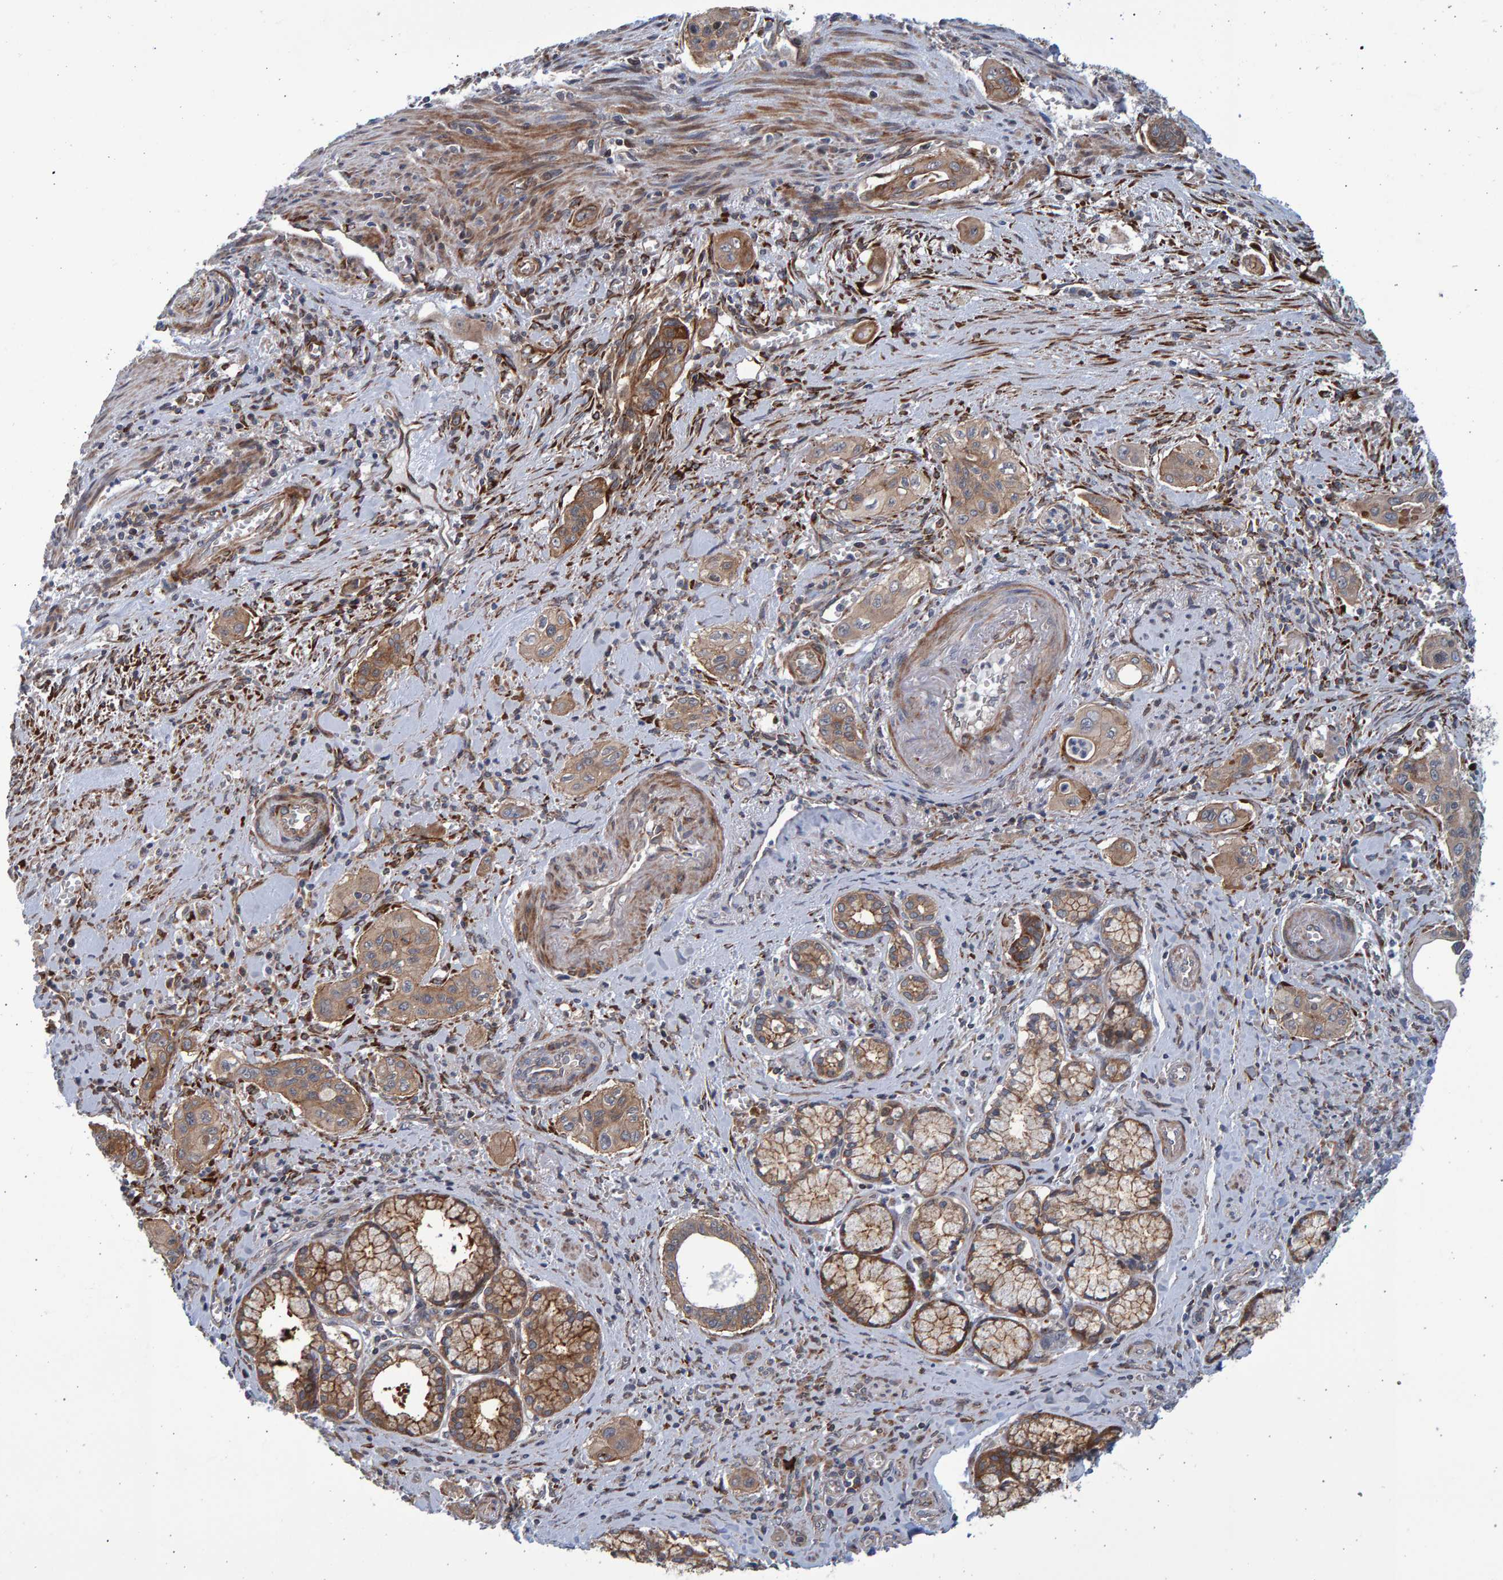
{"staining": {"intensity": "moderate", "quantity": ">75%", "location": "cytoplasmic/membranous"}, "tissue": "pancreatic cancer", "cell_type": "Tumor cells", "image_type": "cancer", "snomed": [{"axis": "morphology", "description": "Adenocarcinoma, NOS"}, {"axis": "topography", "description": "Pancreas"}], "caption": "Approximately >75% of tumor cells in human adenocarcinoma (pancreatic) show moderate cytoplasmic/membranous protein expression as visualized by brown immunohistochemical staining.", "gene": "LRBA", "patient": {"sex": "male", "age": 77}}